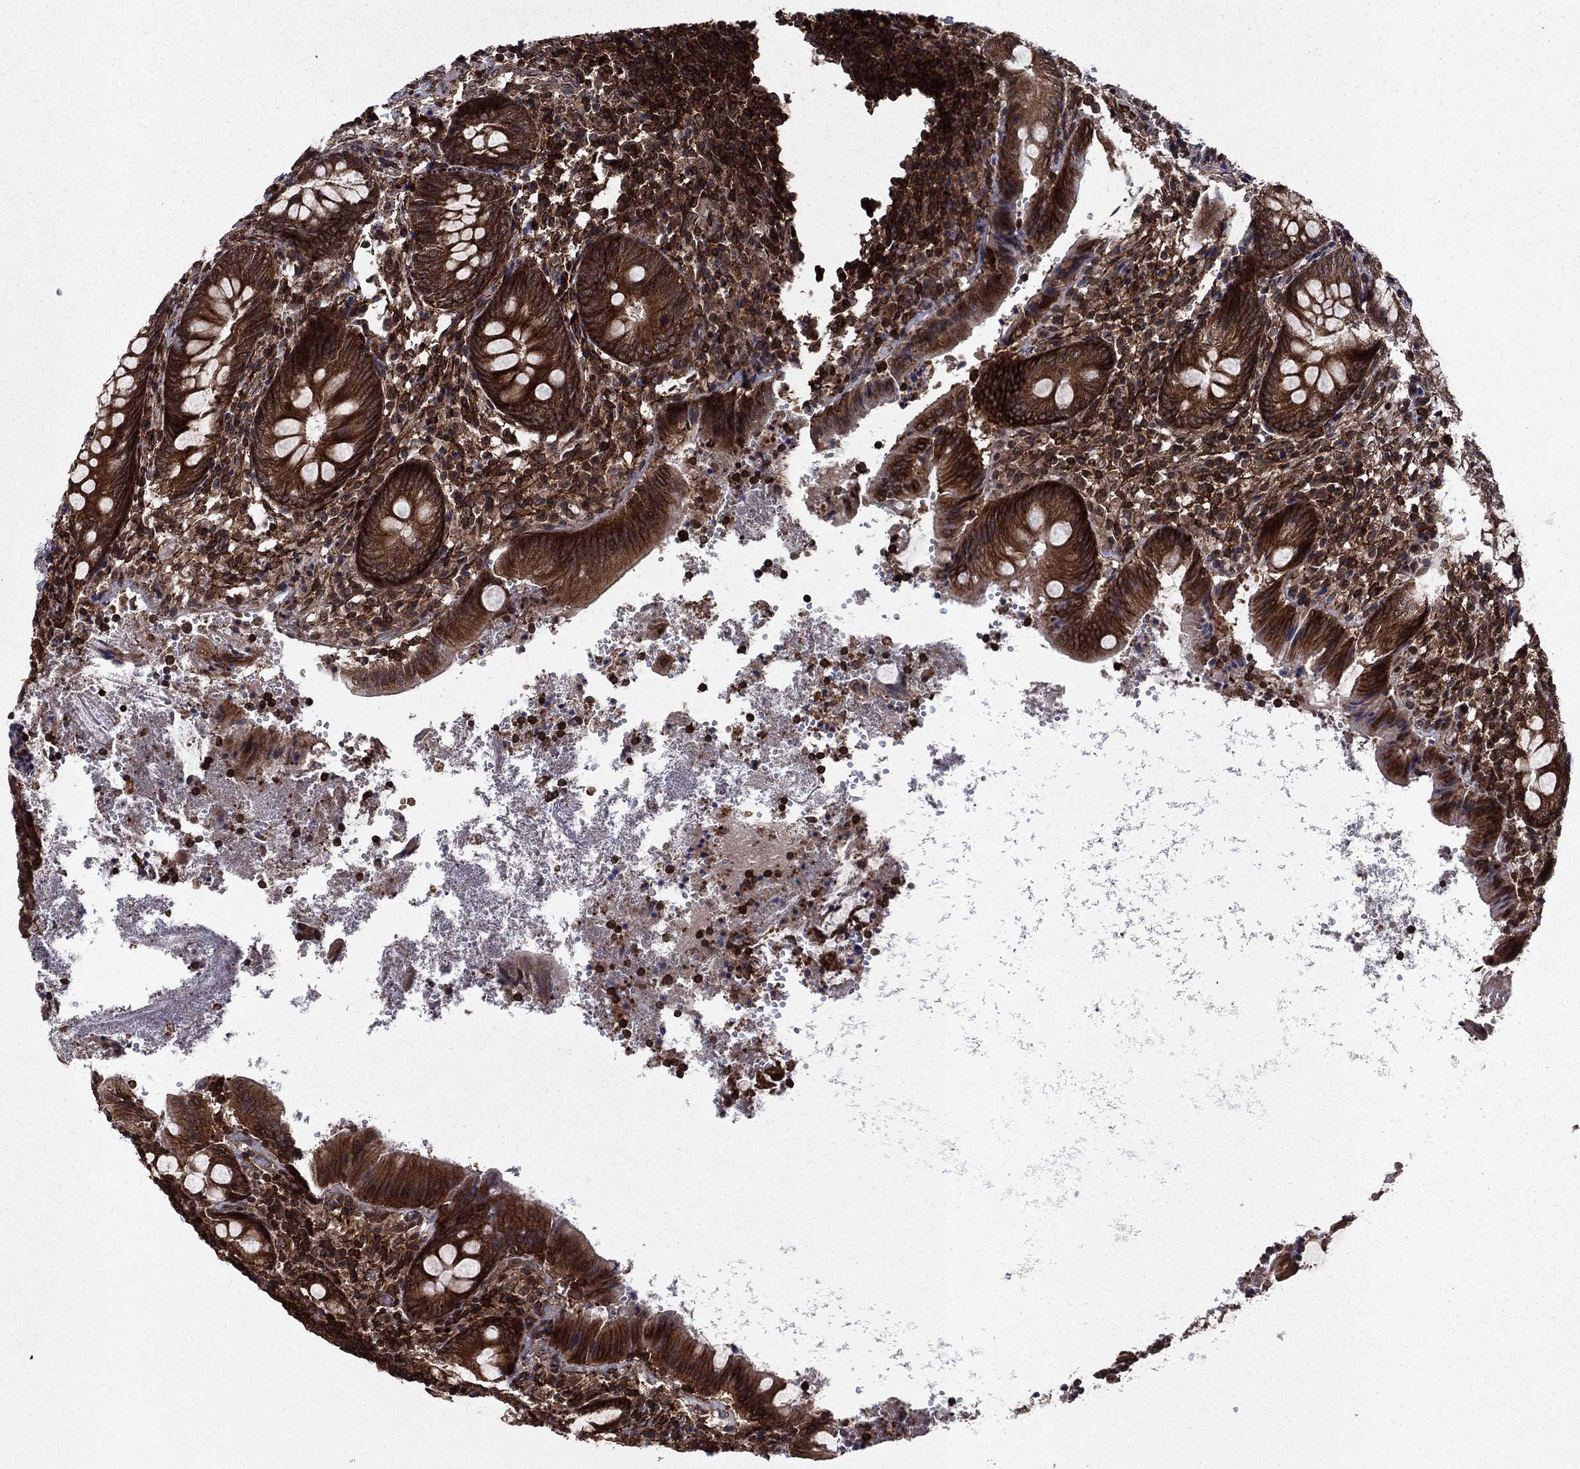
{"staining": {"intensity": "strong", "quantity": ">75%", "location": "cytoplasmic/membranous"}, "tissue": "appendix", "cell_type": "Glandular cells", "image_type": "normal", "snomed": [{"axis": "morphology", "description": "Normal tissue, NOS"}, {"axis": "topography", "description": "Appendix"}], "caption": "A high amount of strong cytoplasmic/membranous positivity is appreciated in about >75% of glandular cells in normal appendix.", "gene": "SSX2IP", "patient": {"sex": "female", "age": 23}}